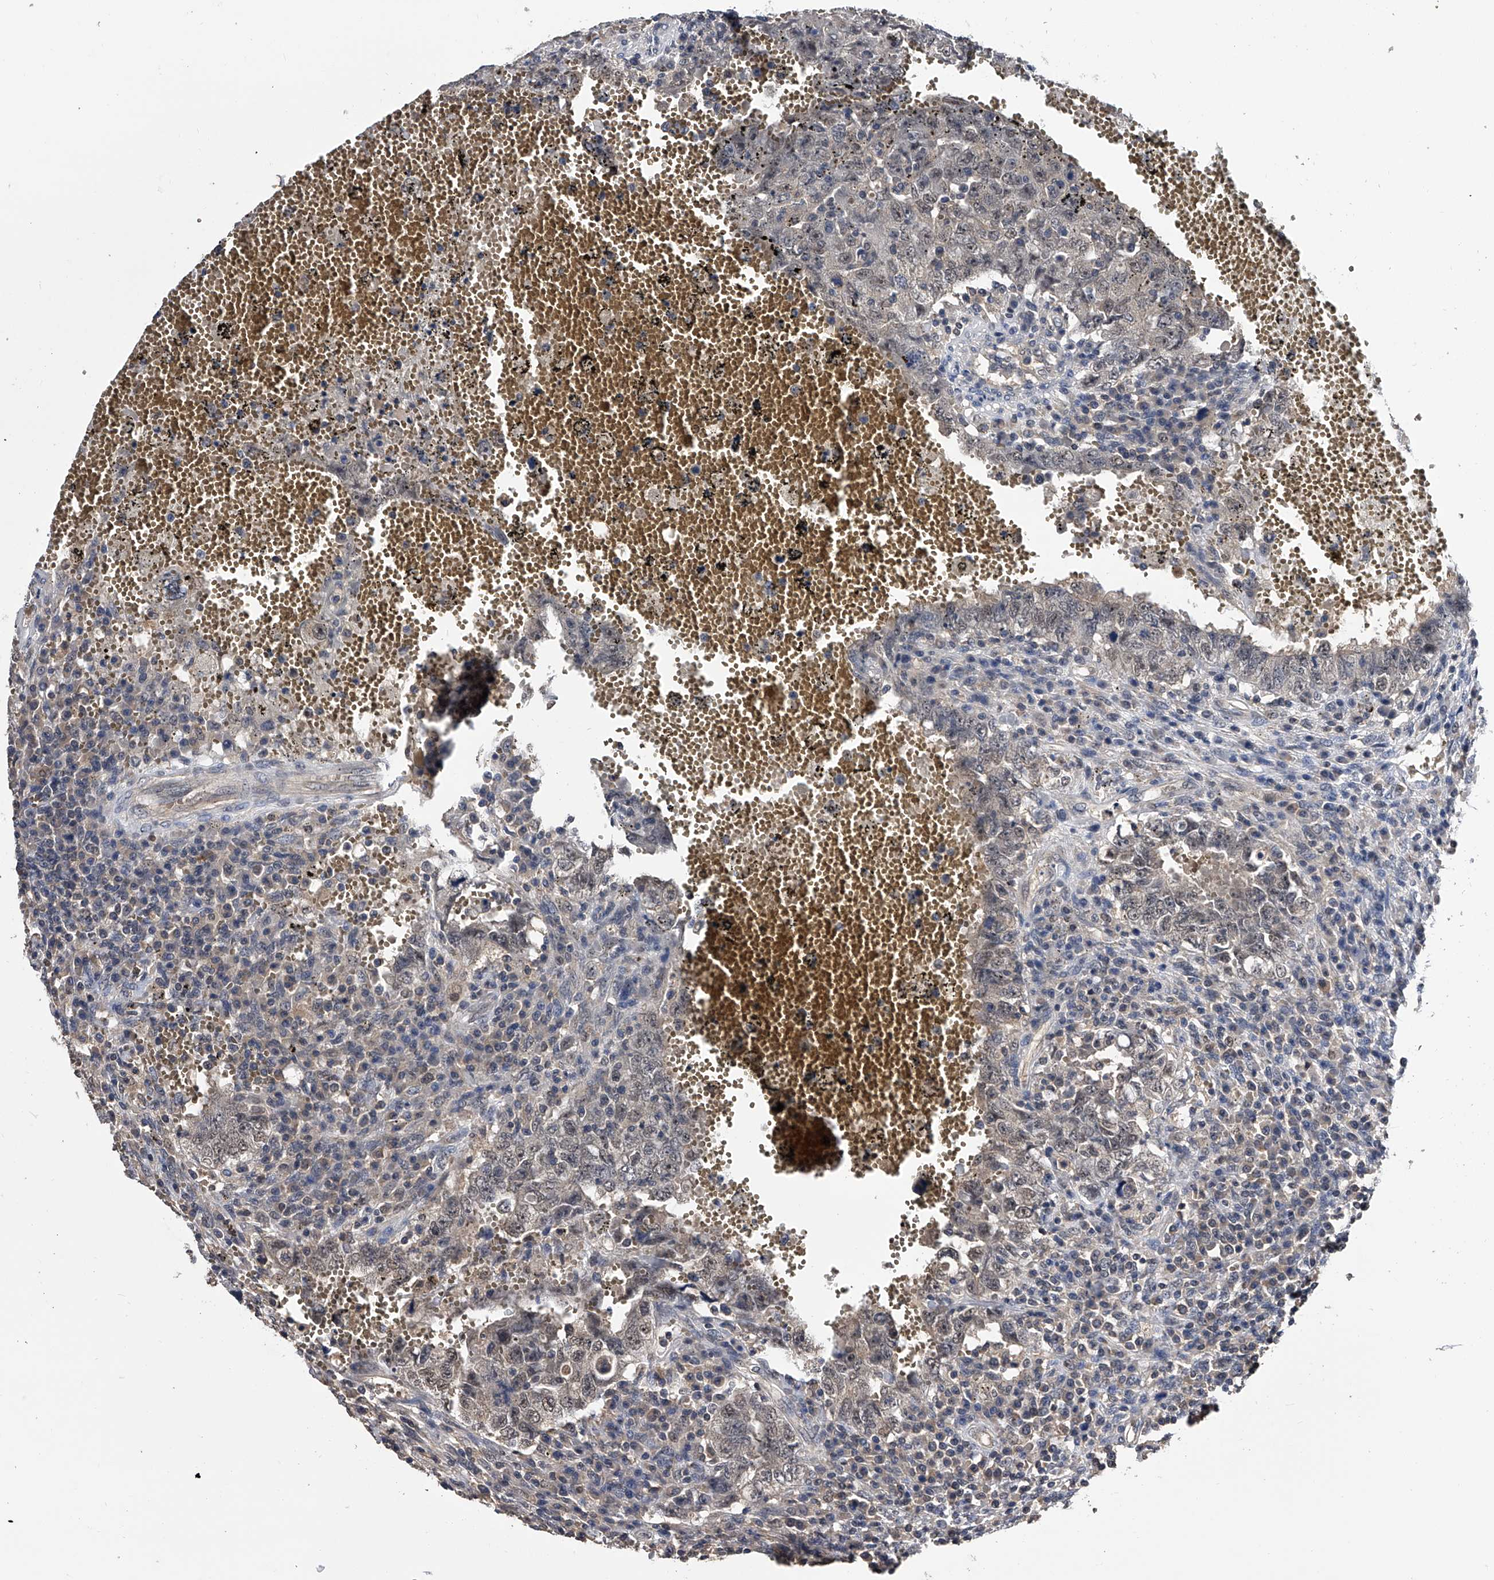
{"staining": {"intensity": "weak", "quantity": "<25%", "location": "nuclear"}, "tissue": "testis cancer", "cell_type": "Tumor cells", "image_type": "cancer", "snomed": [{"axis": "morphology", "description": "Carcinoma, Embryonal, NOS"}, {"axis": "topography", "description": "Testis"}], "caption": "Testis embryonal carcinoma was stained to show a protein in brown. There is no significant staining in tumor cells.", "gene": "EFCAB7", "patient": {"sex": "male", "age": 26}}